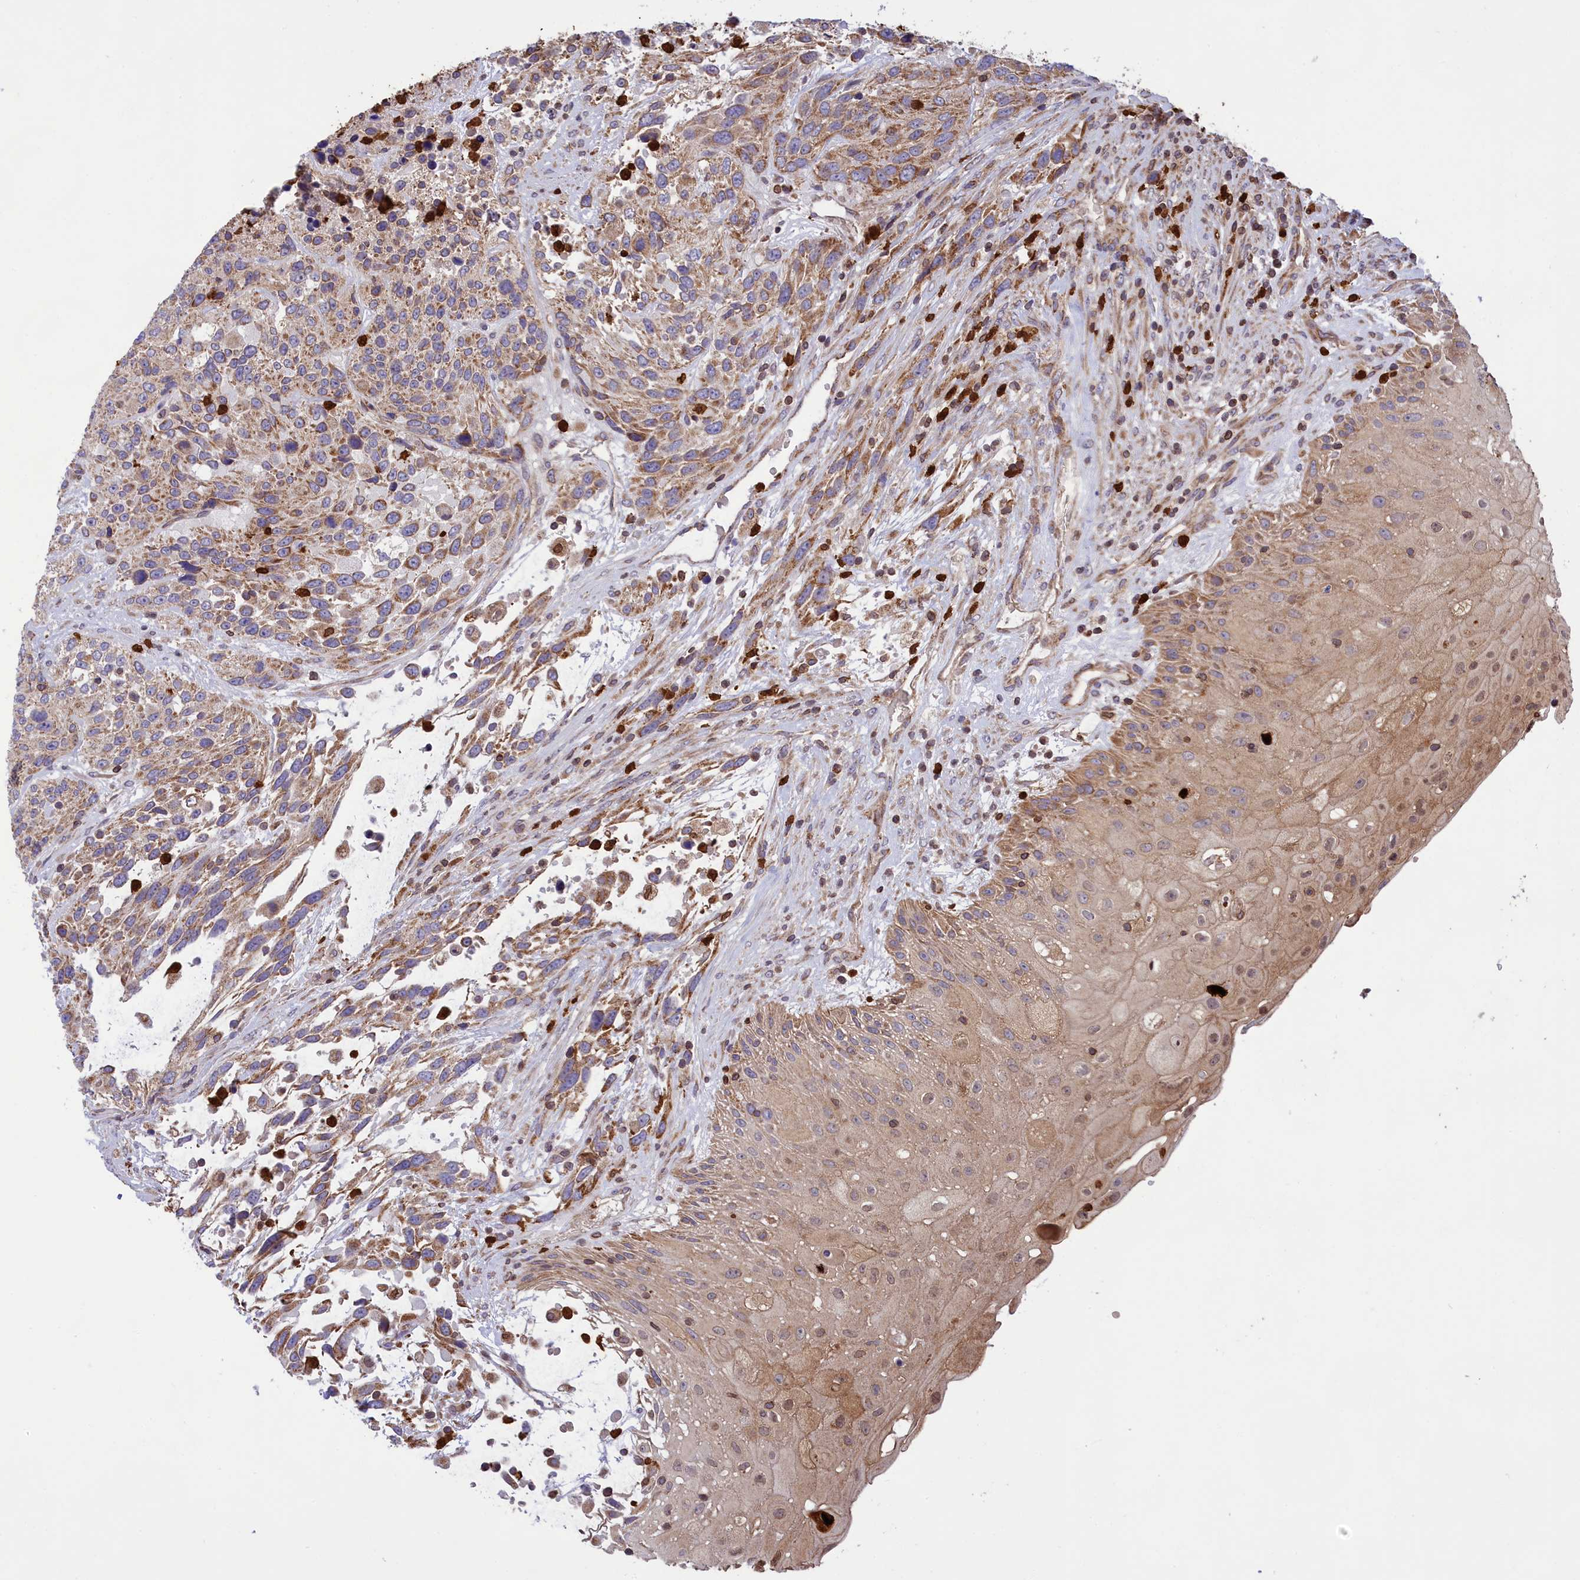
{"staining": {"intensity": "moderate", "quantity": ">75%", "location": "cytoplasmic/membranous"}, "tissue": "urothelial cancer", "cell_type": "Tumor cells", "image_type": "cancer", "snomed": [{"axis": "morphology", "description": "Urothelial carcinoma, High grade"}, {"axis": "topography", "description": "Urinary bladder"}], "caption": "A high-resolution histopathology image shows IHC staining of urothelial carcinoma (high-grade), which displays moderate cytoplasmic/membranous staining in about >75% of tumor cells.", "gene": "PKHD1L1", "patient": {"sex": "female", "age": 70}}